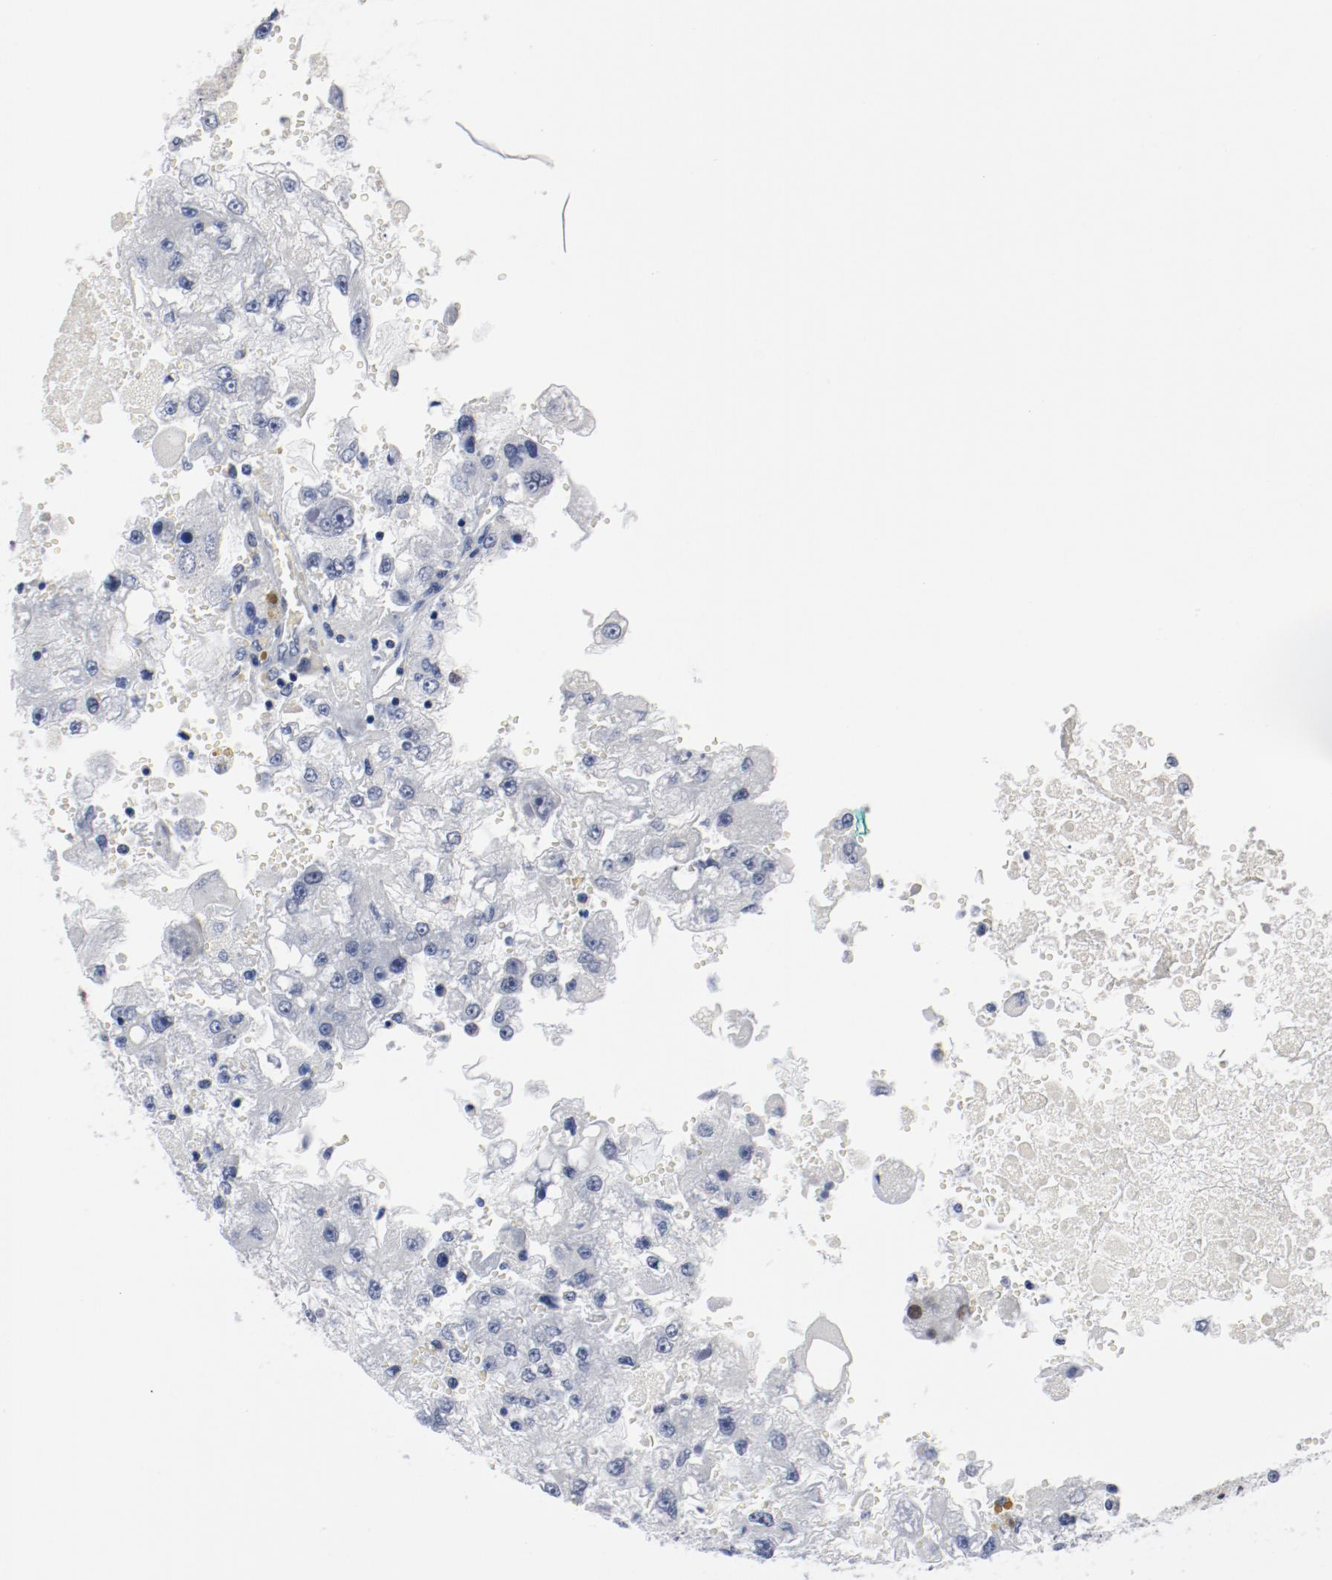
{"staining": {"intensity": "negative", "quantity": "none", "location": "none"}, "tissue": "renal cancer", "cell_type": "Tumor cells", "image_type": "cancer", "snomed": [{"axis": "morphology", "description": "Adenocarcinoma, NOS"}, {"axis": "topography", "description": "Kidney"}], "caption": "Renal cancer was stained to show a protein in brown. There is no significant staining in tumor cells.", "gene": "ARNT", "patient": {"sex": "female", "age": 83}}